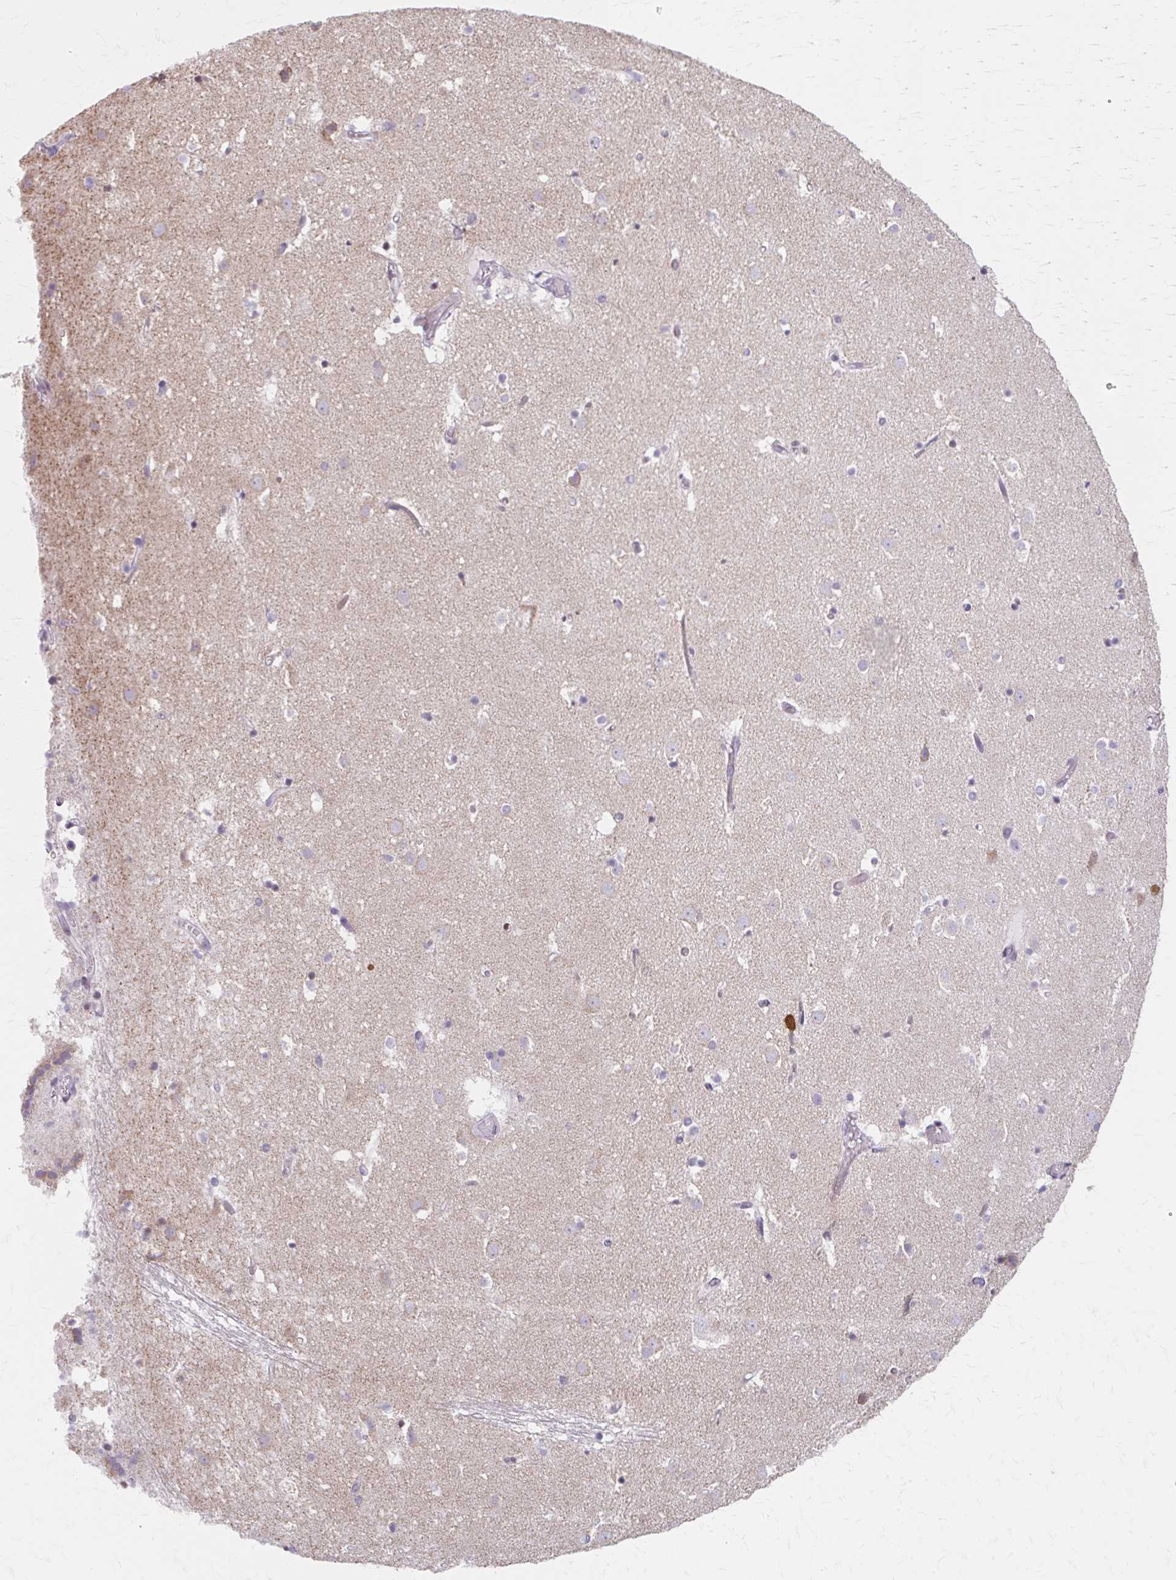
{"staining": {"intensity": "weak", "quantity": "<25%", "location": "cytoplasmic/membranous"}, "tissue": "caudate", "cell_type": "Glial cells", "image_type": "normal", "snomed": [{"axis": "morphology", "description": "Normal tissue, NOS"}, {"axis": "topography", "description": "Lateral ventricle wall"}], "caption": "The immunohistochemistry image has no significant staining in glial cells of caudate.", "gene": "BEAN1", "patient": {"sex": "male", "age": 37}}